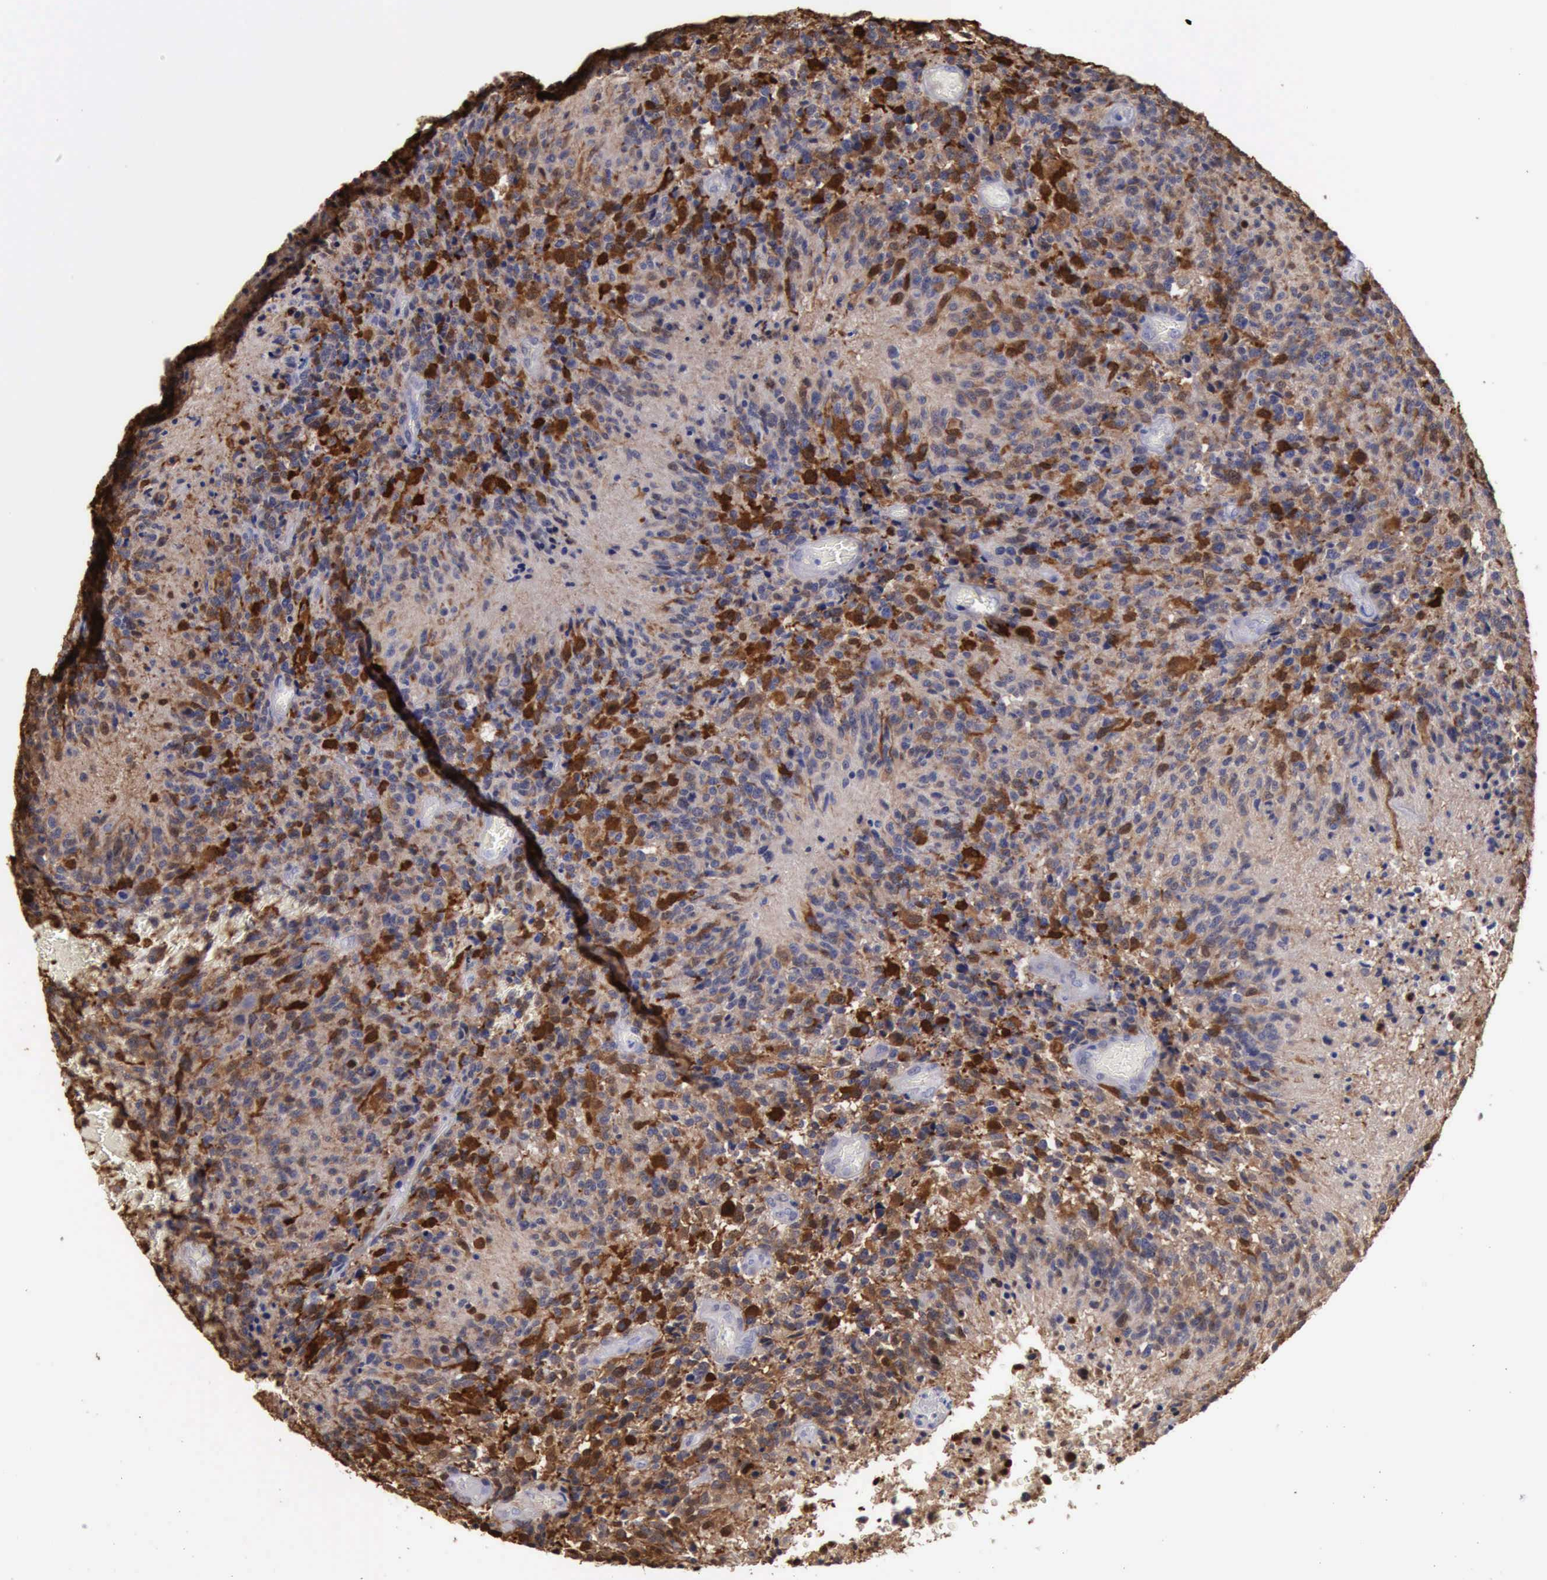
{"staining": {"intensity": "strong", "quantity": "25%-75%", "location": "nuclear"}, "tissue": "glioma", "cell_type": "Tumor cells", "image_type": "cancer", "snomed": [{"axis": "morphology", "description": "Glioma, malignant, High grade"}, {"axis": "topography", "description": "Brain"}], "caption": "Human malignant glioma (high-grade) stained with a protein marker demonstrates strong staining in tumor cells.", "gene": "STAT1", "patient": {"sex": "male", "age": 36}}